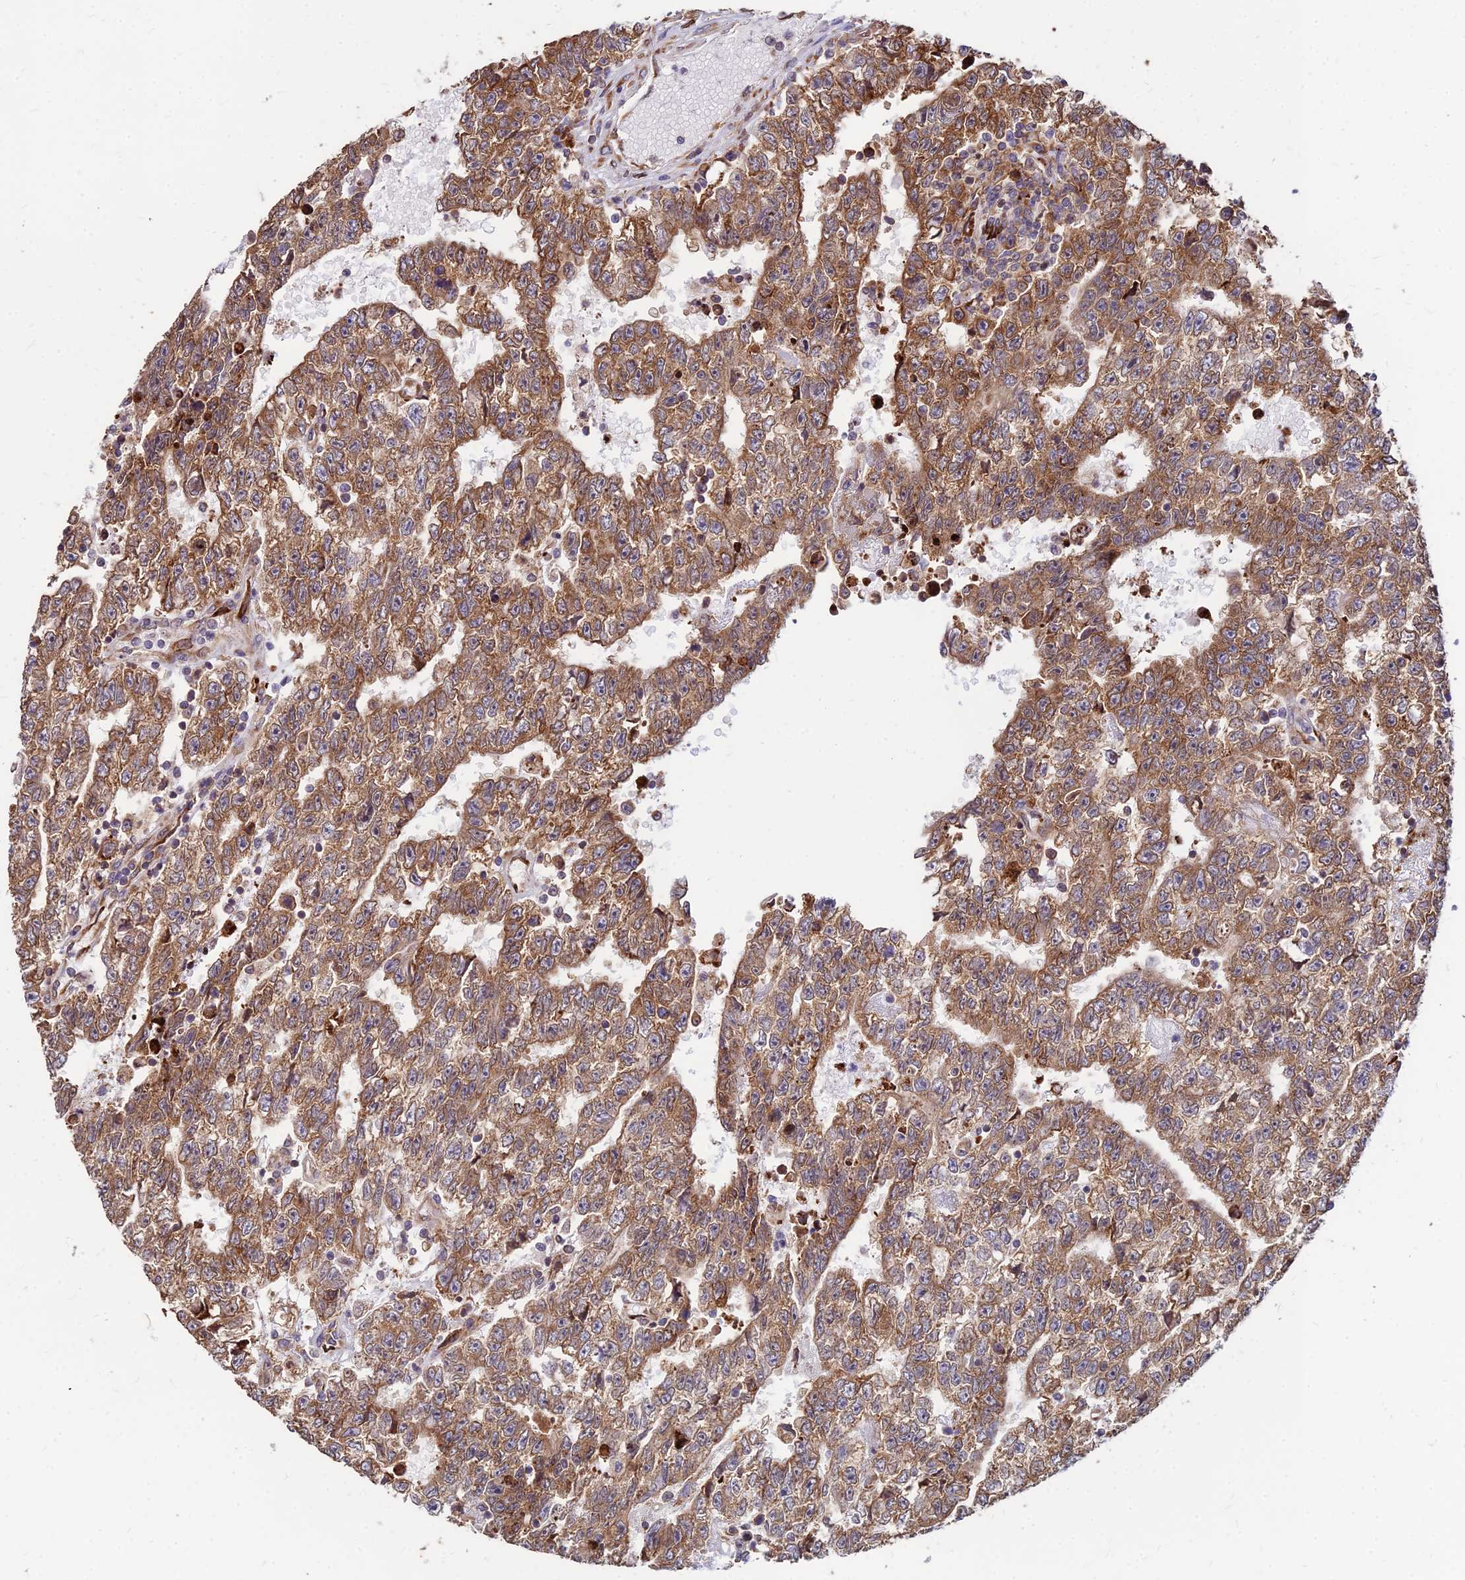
{"staining": {"intensity": "moderate", "quantity": ">75%", "location": "cytoplasmic/membranous"}, "tissue": "testis cancer", "cell_type": "Tumor cells", "image_type": "cancer", "snomed": [{"axis": "morphology", "description": "Carcinoma, Embryonal, NOS"}, {"axis": "topography", "description": "Testis"}], "caption": "Immunohistochemistry (IHC) histopathology image of human testis cancer (embryonal carcinoma) stained for a protein (brown), which displays medium levels of moderate cytoplasmic/membranous expression in about >75% of tumor cells.", "gene": "CCT6B", "patient": {"sex": "male", "age": 25}}